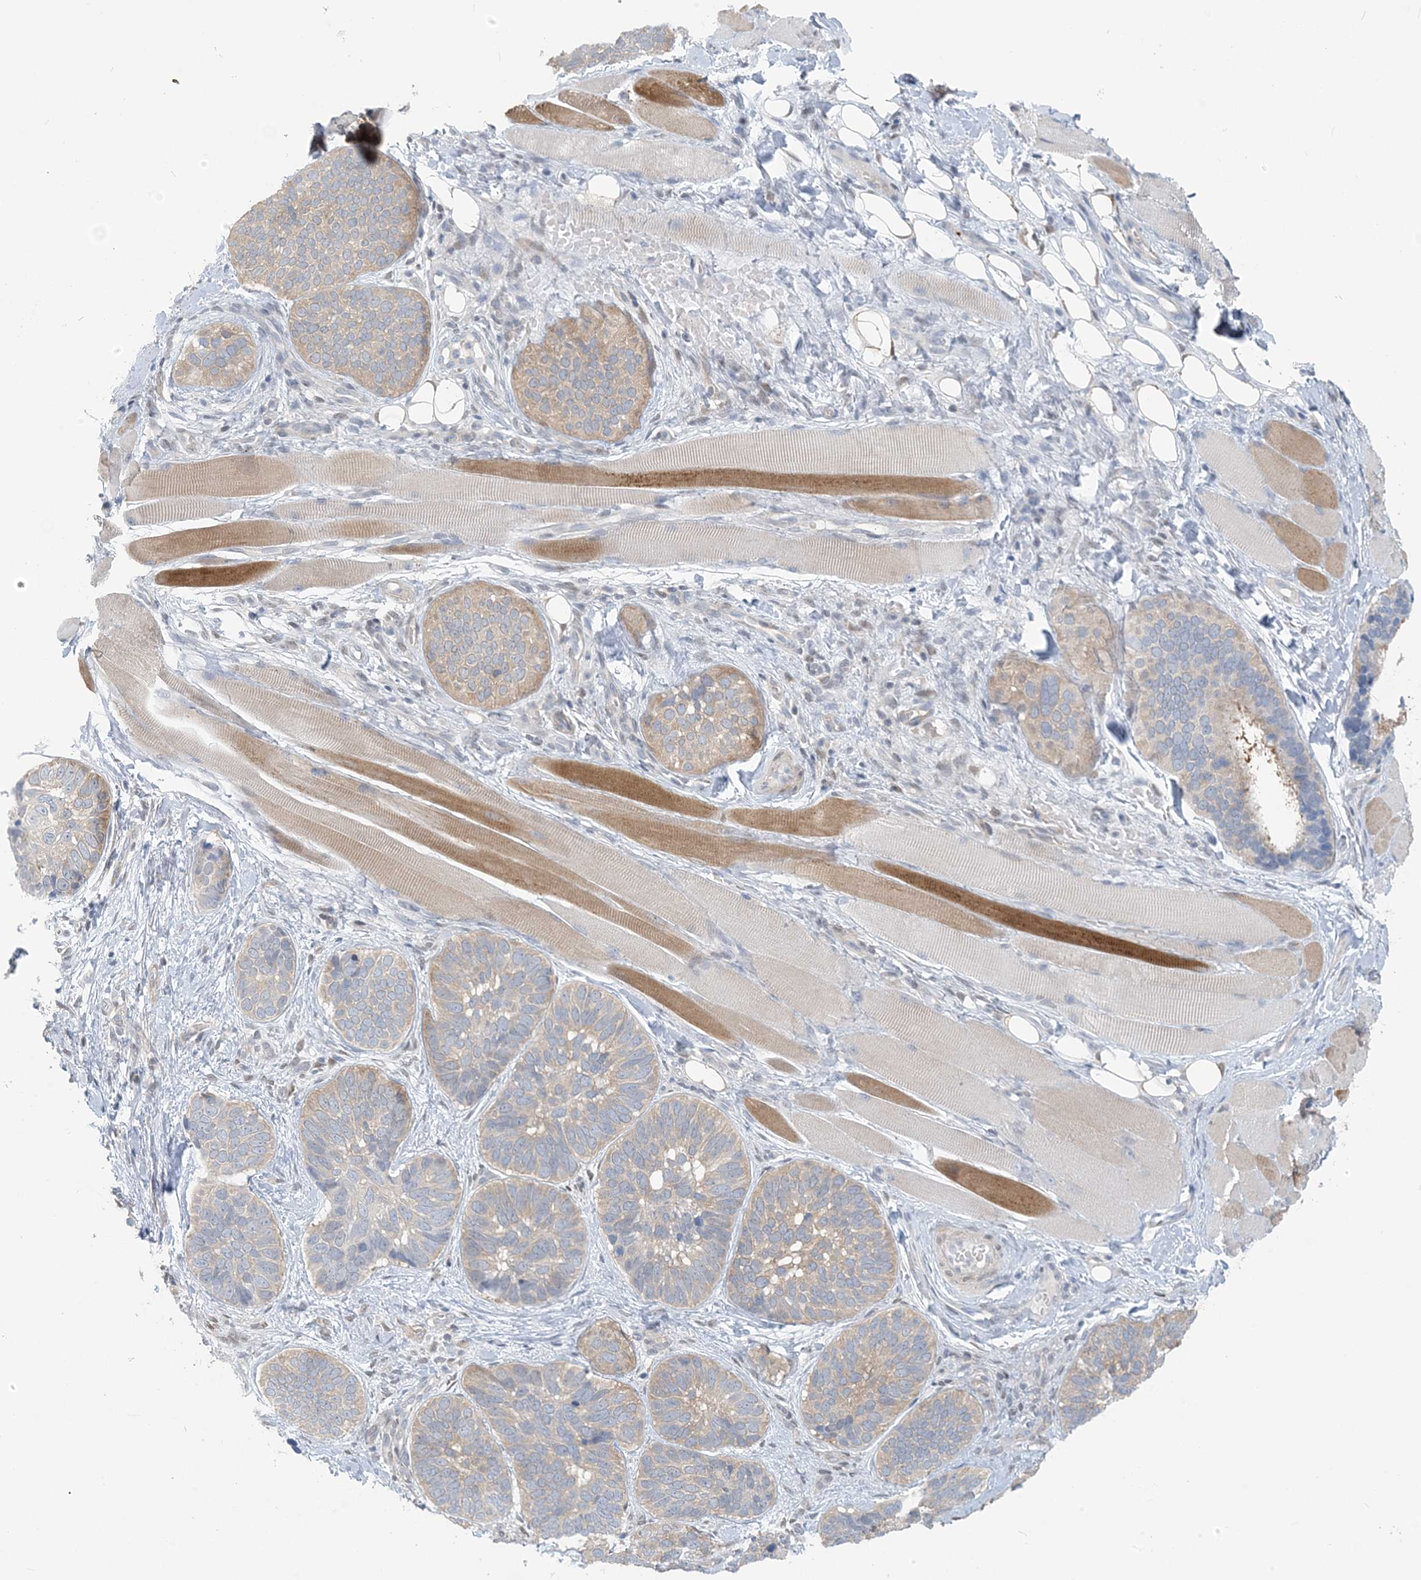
{"staining": {"intensity": "weak", "quantity": "25%-75%", "location": "cytoplasmic/membranous"}, "tissue": "skin cancer", "cell_type": "Tumor cells", "image_type": "cancer", "snomed": [{"axis": "morphology", "description": "Basal cell carcinoma"}, {"axis": "topography", "description": "Skin"}], "caption": "The immunohistochemical stain labels weak cytoplasmic/membranous expression in tumor cells of skin cancer (basal cell carcinoma) tissue. The protein of interest is shown in brown color, while the nuclei are stained blue.", "gene": "ZC3H12A", "patient": {"sex": "male", "age": 62}}